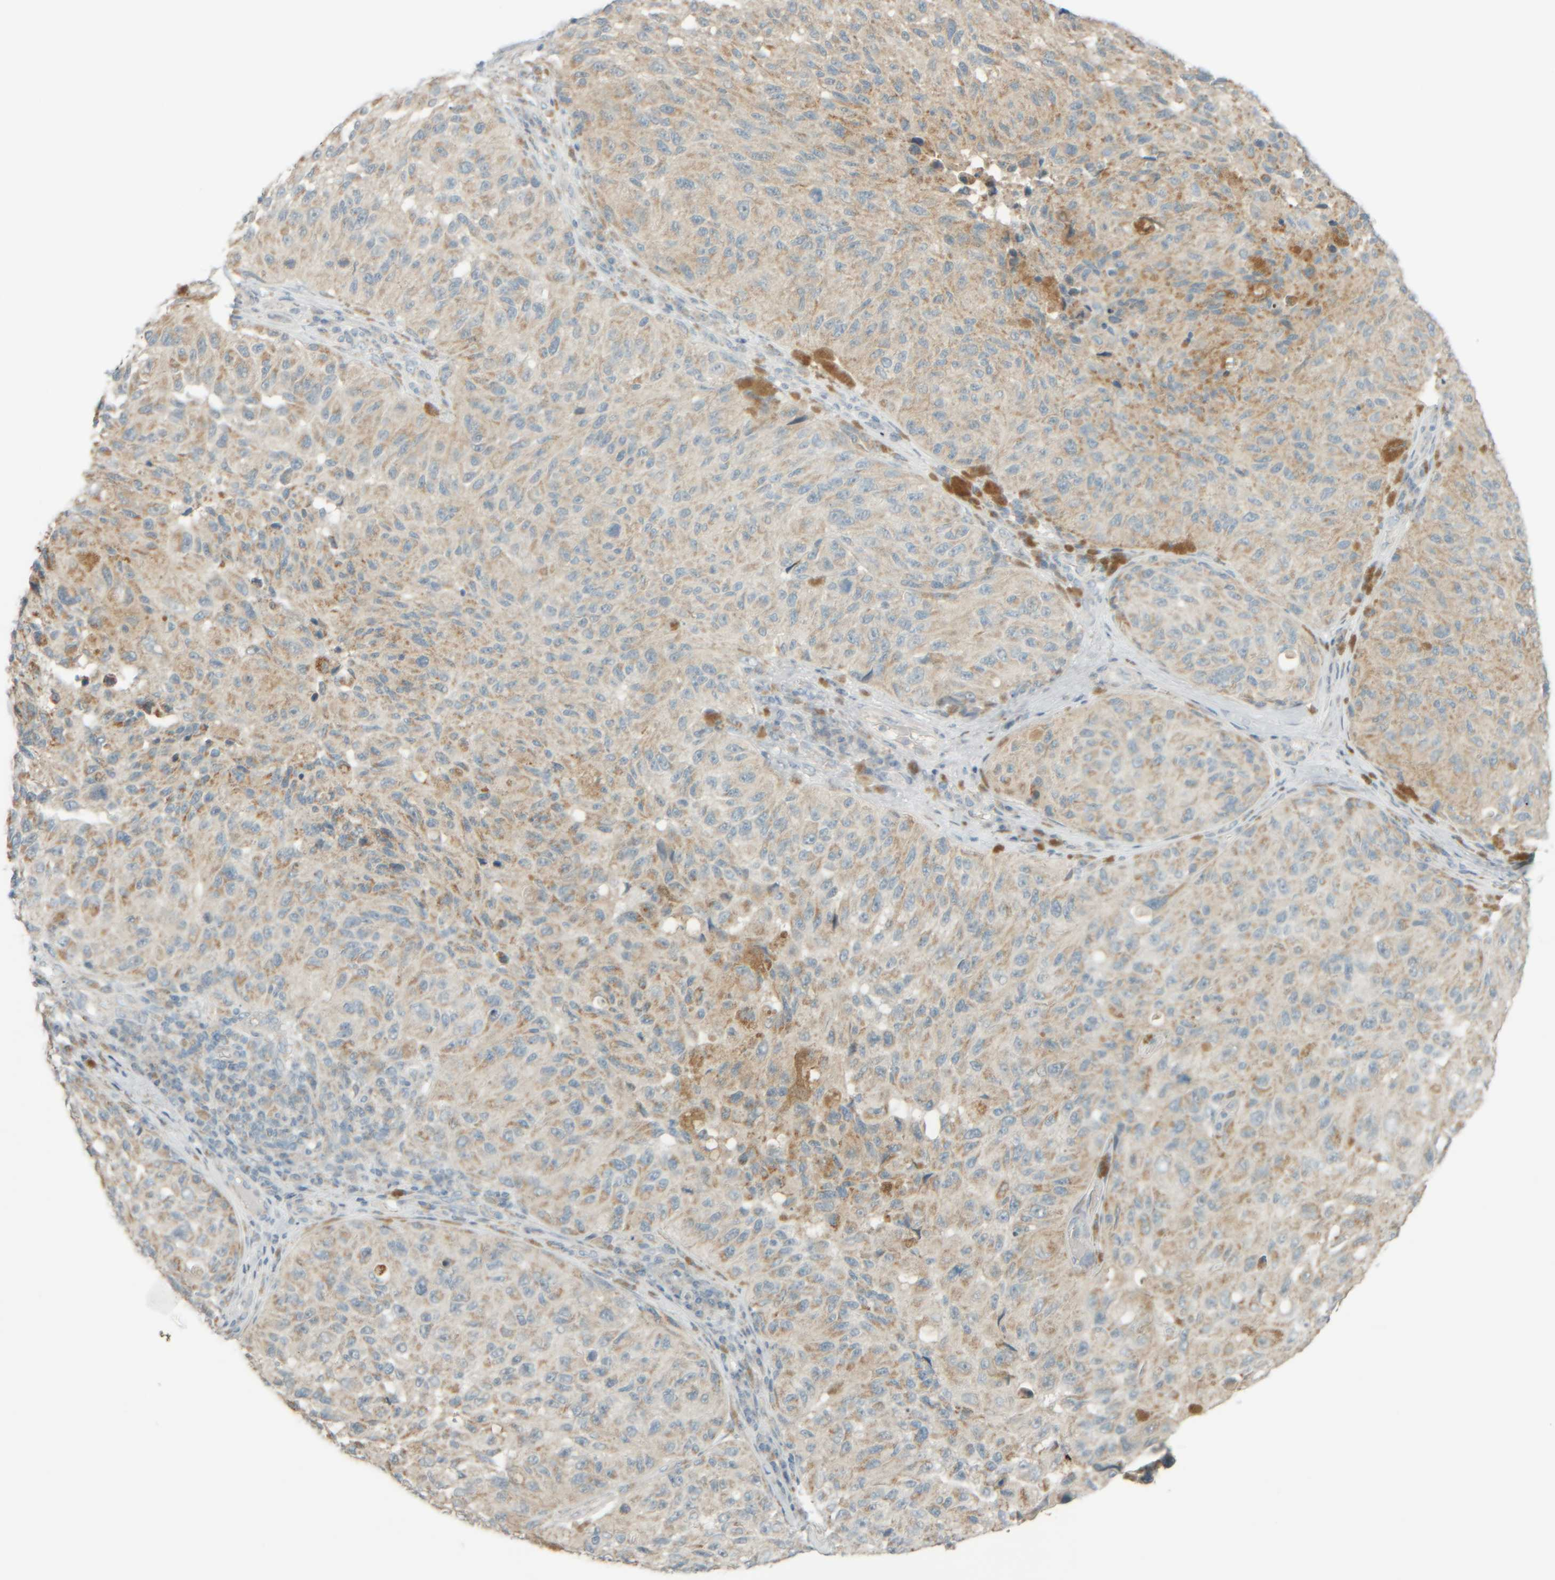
{"staining": {"intensity": "weak", "quantity": "25%-75%", "location": "cytoplasmic/membranous"}, "tissue": "melanoma", "cell_type": "Tumor cells", "image_type": "cancer", "snomed": [{"axis": "morphology", "description": "Malignant melanoma, NOS"}, {"axis": "topography", "description": "Skin"}], "caption": "Melanoma stained with DAB (3,3'-diaminobenzidine) immunohistochemistry reveals low levels of weak cytoplasmic/membranous positivity in about 25%-75% of tumor cells. The staining was performed using DAB to visualize the protein expression in brown, while the nuclei were stained in blue with hematoxylin (Magnification: 20x).", "gene": "PTGES3L-AARSD1", "patient": {"sex": "female", "age": 73}}